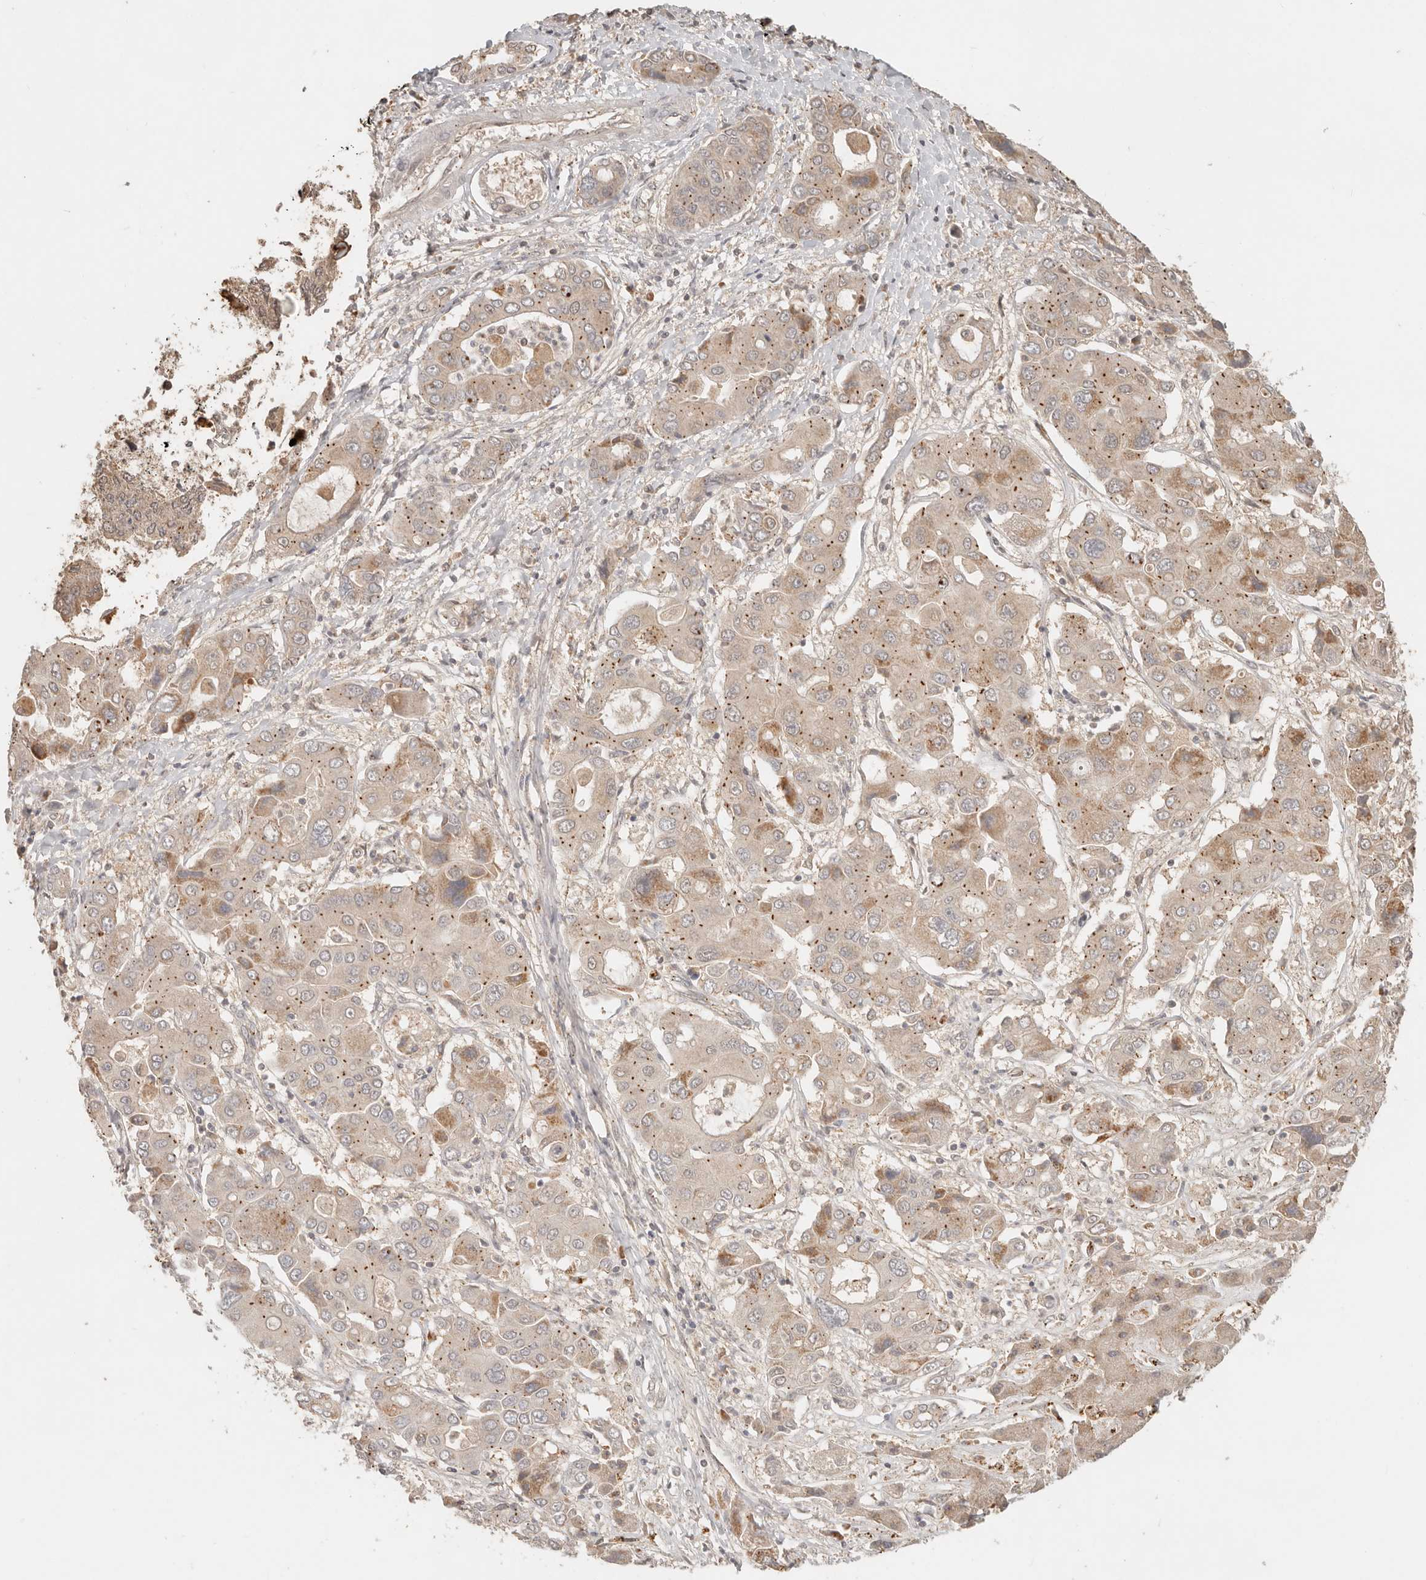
{"staining": {"intensity": "weak", "quantity": ">75%", "location": "cytoplasmic/membranous"}, "tissue": "liver cancer", "cell_type": "Tumor cells", "image_type": "cancer", "snomed": [{"axis": "morphology", "description": "Cholangiocarcinoma"}, {"axis": "topography", "description": "Liver"}], "caption": "A high-resolution image shows immunohistochemistry staining of cholangiocarcinoma (liver), which reveals weak cytoplasmic/membranous positivity in about >75% of tumor cells.", "gene": "LMO4", "patient": {"sex": "male", "age": 67}}